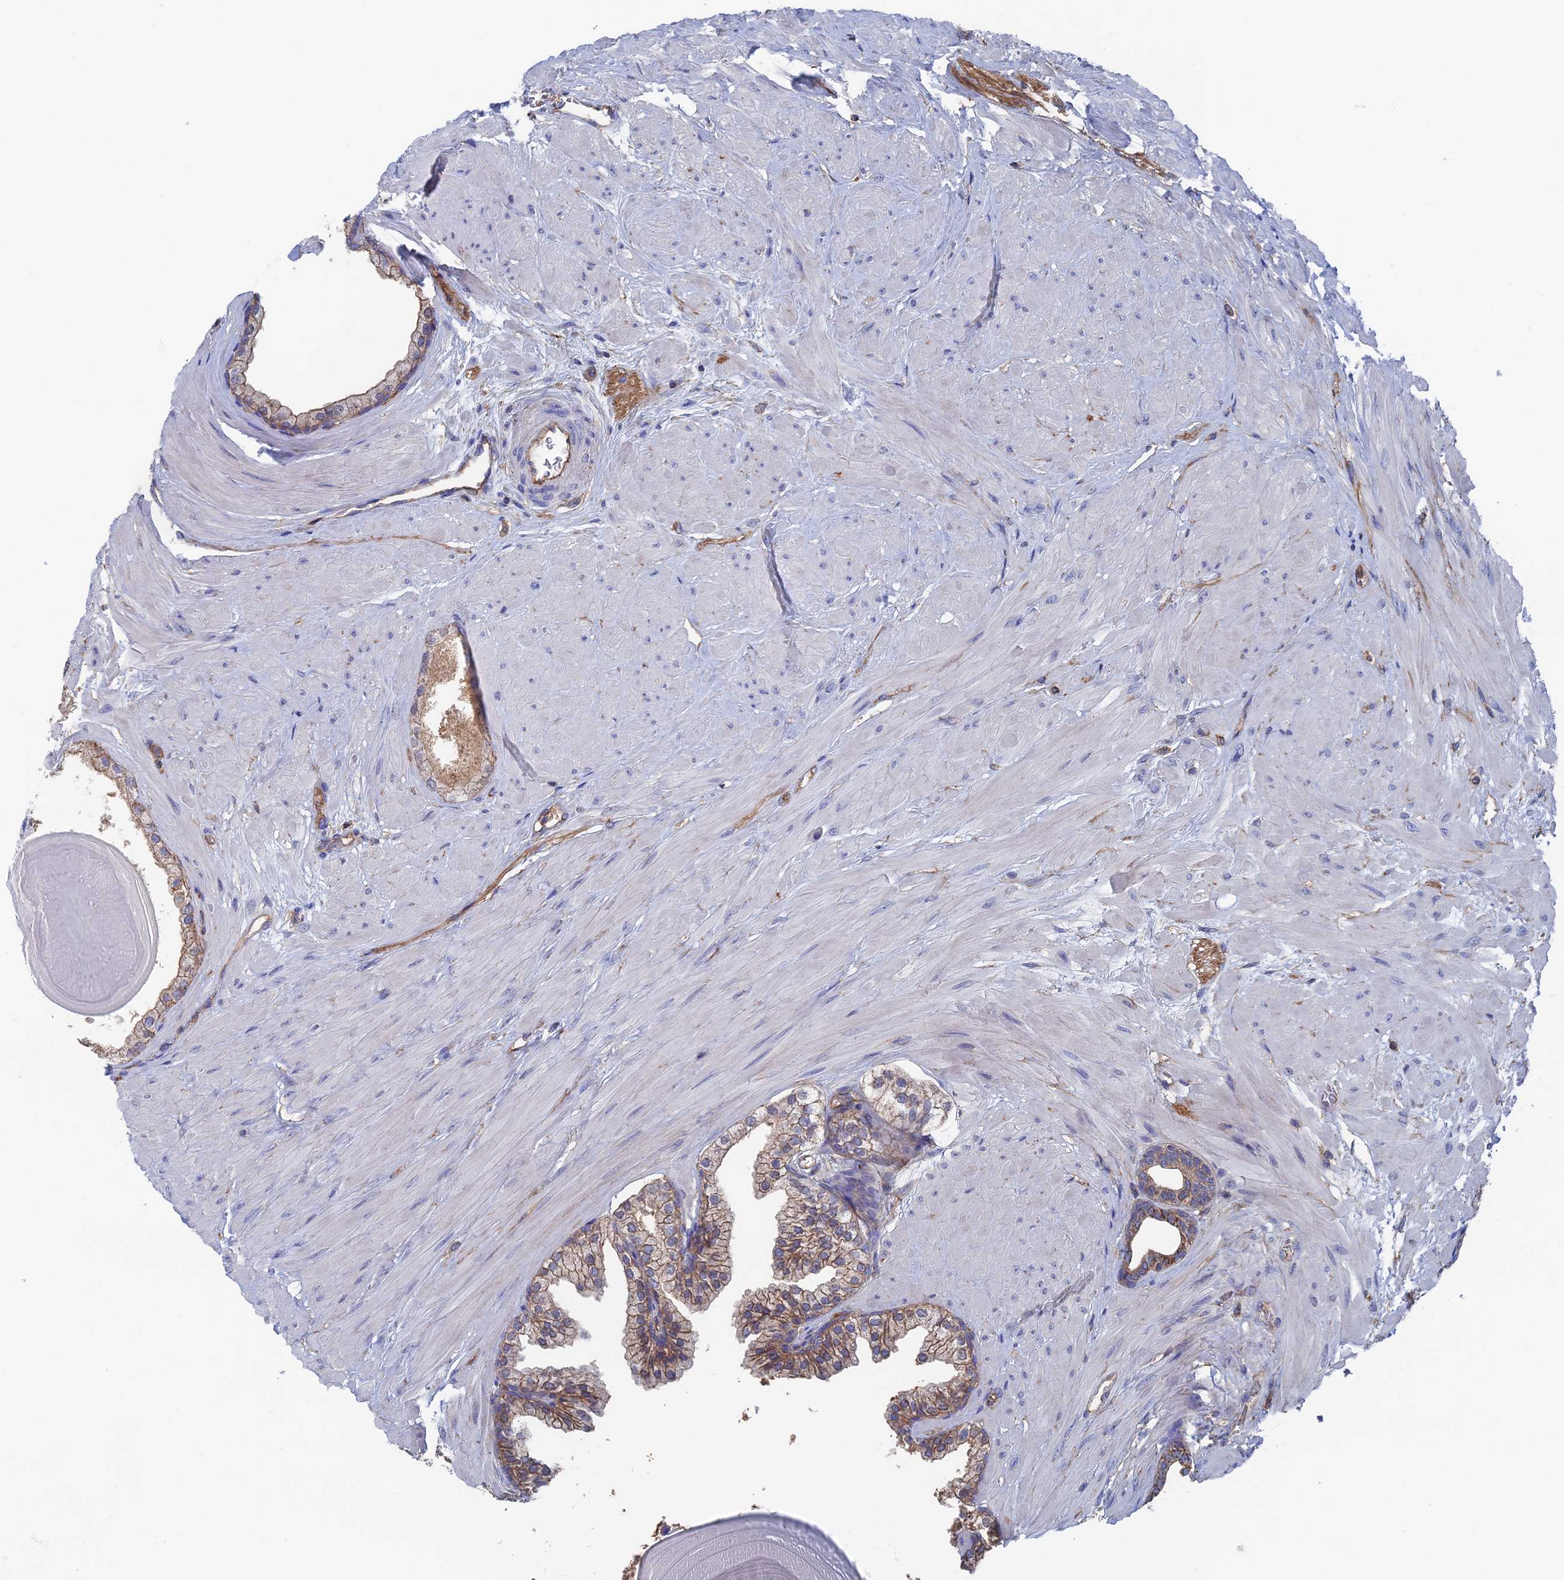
{"staining": {"intensity": "moderate", "quantity": "25%-75%", "location": "cytoplasmic/membranous"}, "tissue": "prostate", "cell_type": "Glandular cells", "image_type": "normal", "snomed": [{"axis": "morphology", "description": "Normal tissue, NOS"}, {"axis": "topography", "description": "Prostate"}], "caption": "Prostate stained with DAB immunohistochemistry (IHC) displays medium levels of moderate cytoplasmic/membranous expression in approximately 25%-75% of glandular cells. (Brightfield microscopy of DAB IHC at high magnification).", "gene": "SNX11", "patient": {"sex": "male", "age": 48}}